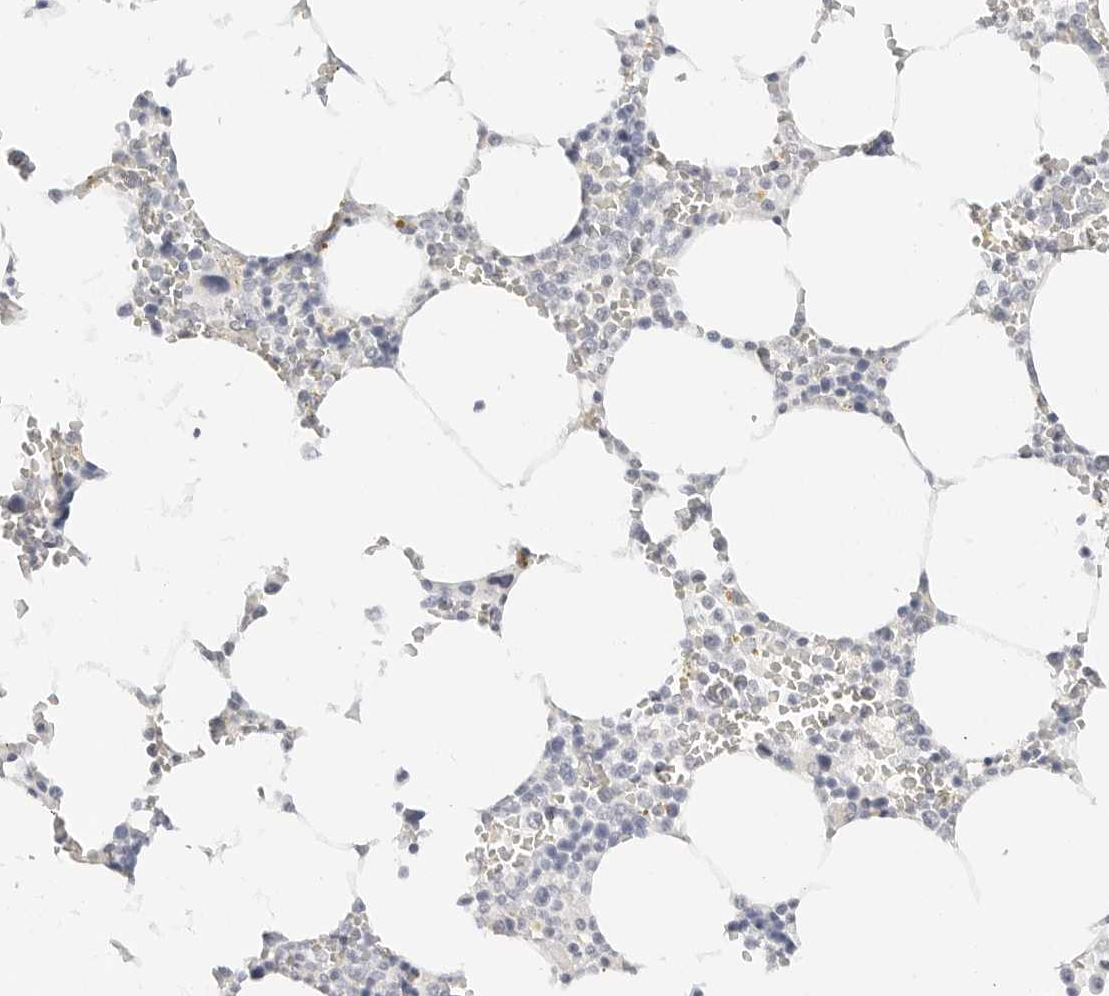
{"staining": {"intensity": "weak", "quantity": "<25%", "location": "cytoplasmic/membranous"}, "tissue": "bone marrow", "cell_type": "Hematopoietic cells", "image_type": "normal", "snomed": [{"axis": "morphology", "description": "Normal tissue, NOS"}, {"axis": "topography", "description": "Bone marrow"}], "caption": "An immunohistochemistry histopathology image of normal bone marrow is shown. There is no staining in hematopoietic cells of bone marrow. The staining was performed using DAB to visualize the protein expression in brown, while the nuclei were stained in blue with hematoxylin (Magnification: 20x).", "gene": "PCDH19", "patient": {"sex": "male", "age": 70}}